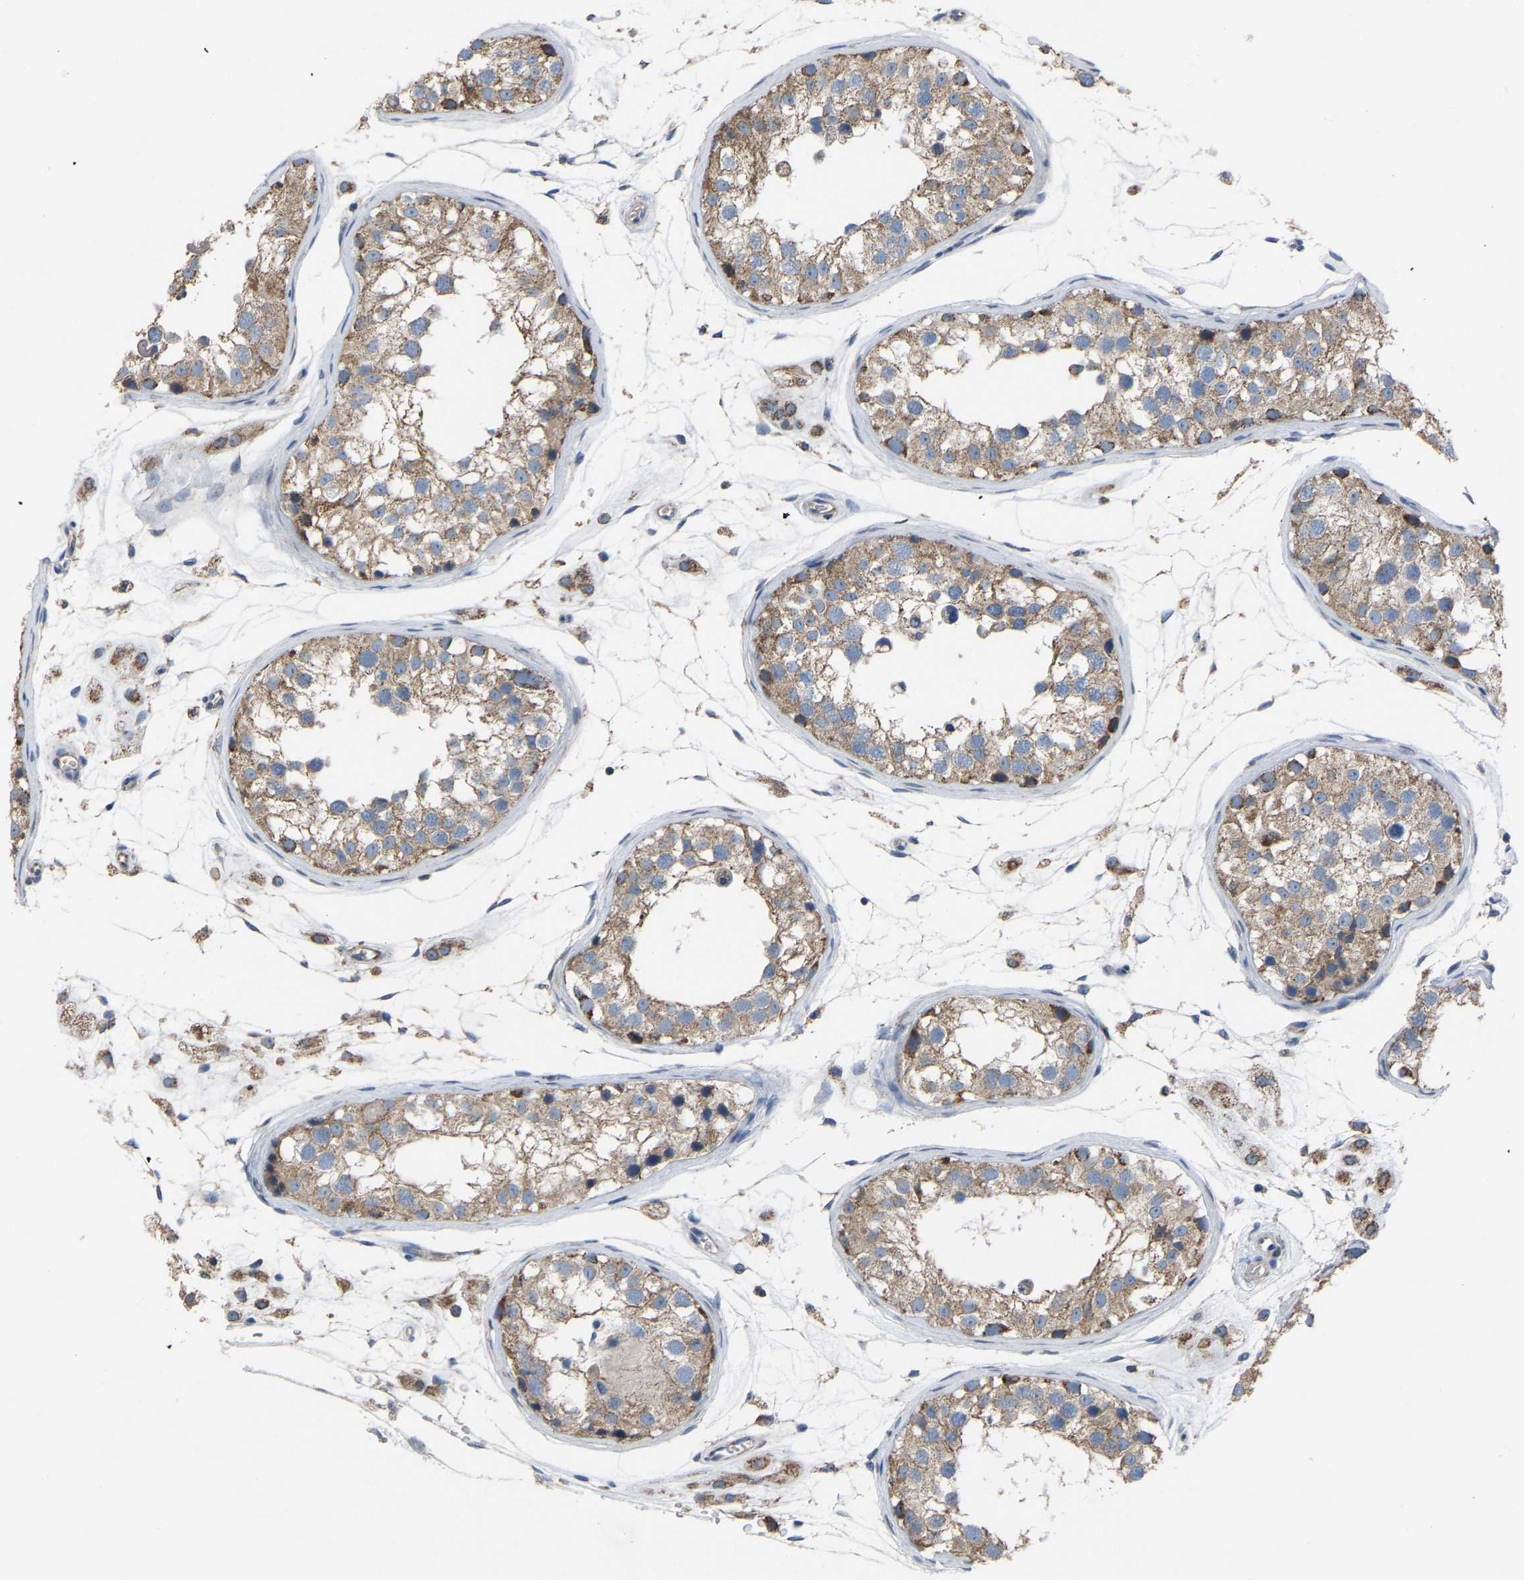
{"staining": {"intensity": "moderate", "quantity": ">75%", "location": "cytoplasmic/membranous"}, "tissue": "testis", "cell_type": "Cells in seminiferous ducts", "image_type": "normal", "snomed": [{"axis": "morphology", "description": "Normal tissue, NOS"}, {"axis": "morphology", "description": "Adenocarcinoma, metastatic, NOS"}, {"axis": "topography", "description": "Testis"}], "caption": "Testis stained for a protein exhibits moderate cytoplasmic/membranous positivity in cells in seminiferous ducts. (brown staining indicates protein expression, while blue staining denotes nuclei).", "gene": "BCL10", "patient": {"sex": "male", "age": 26}}